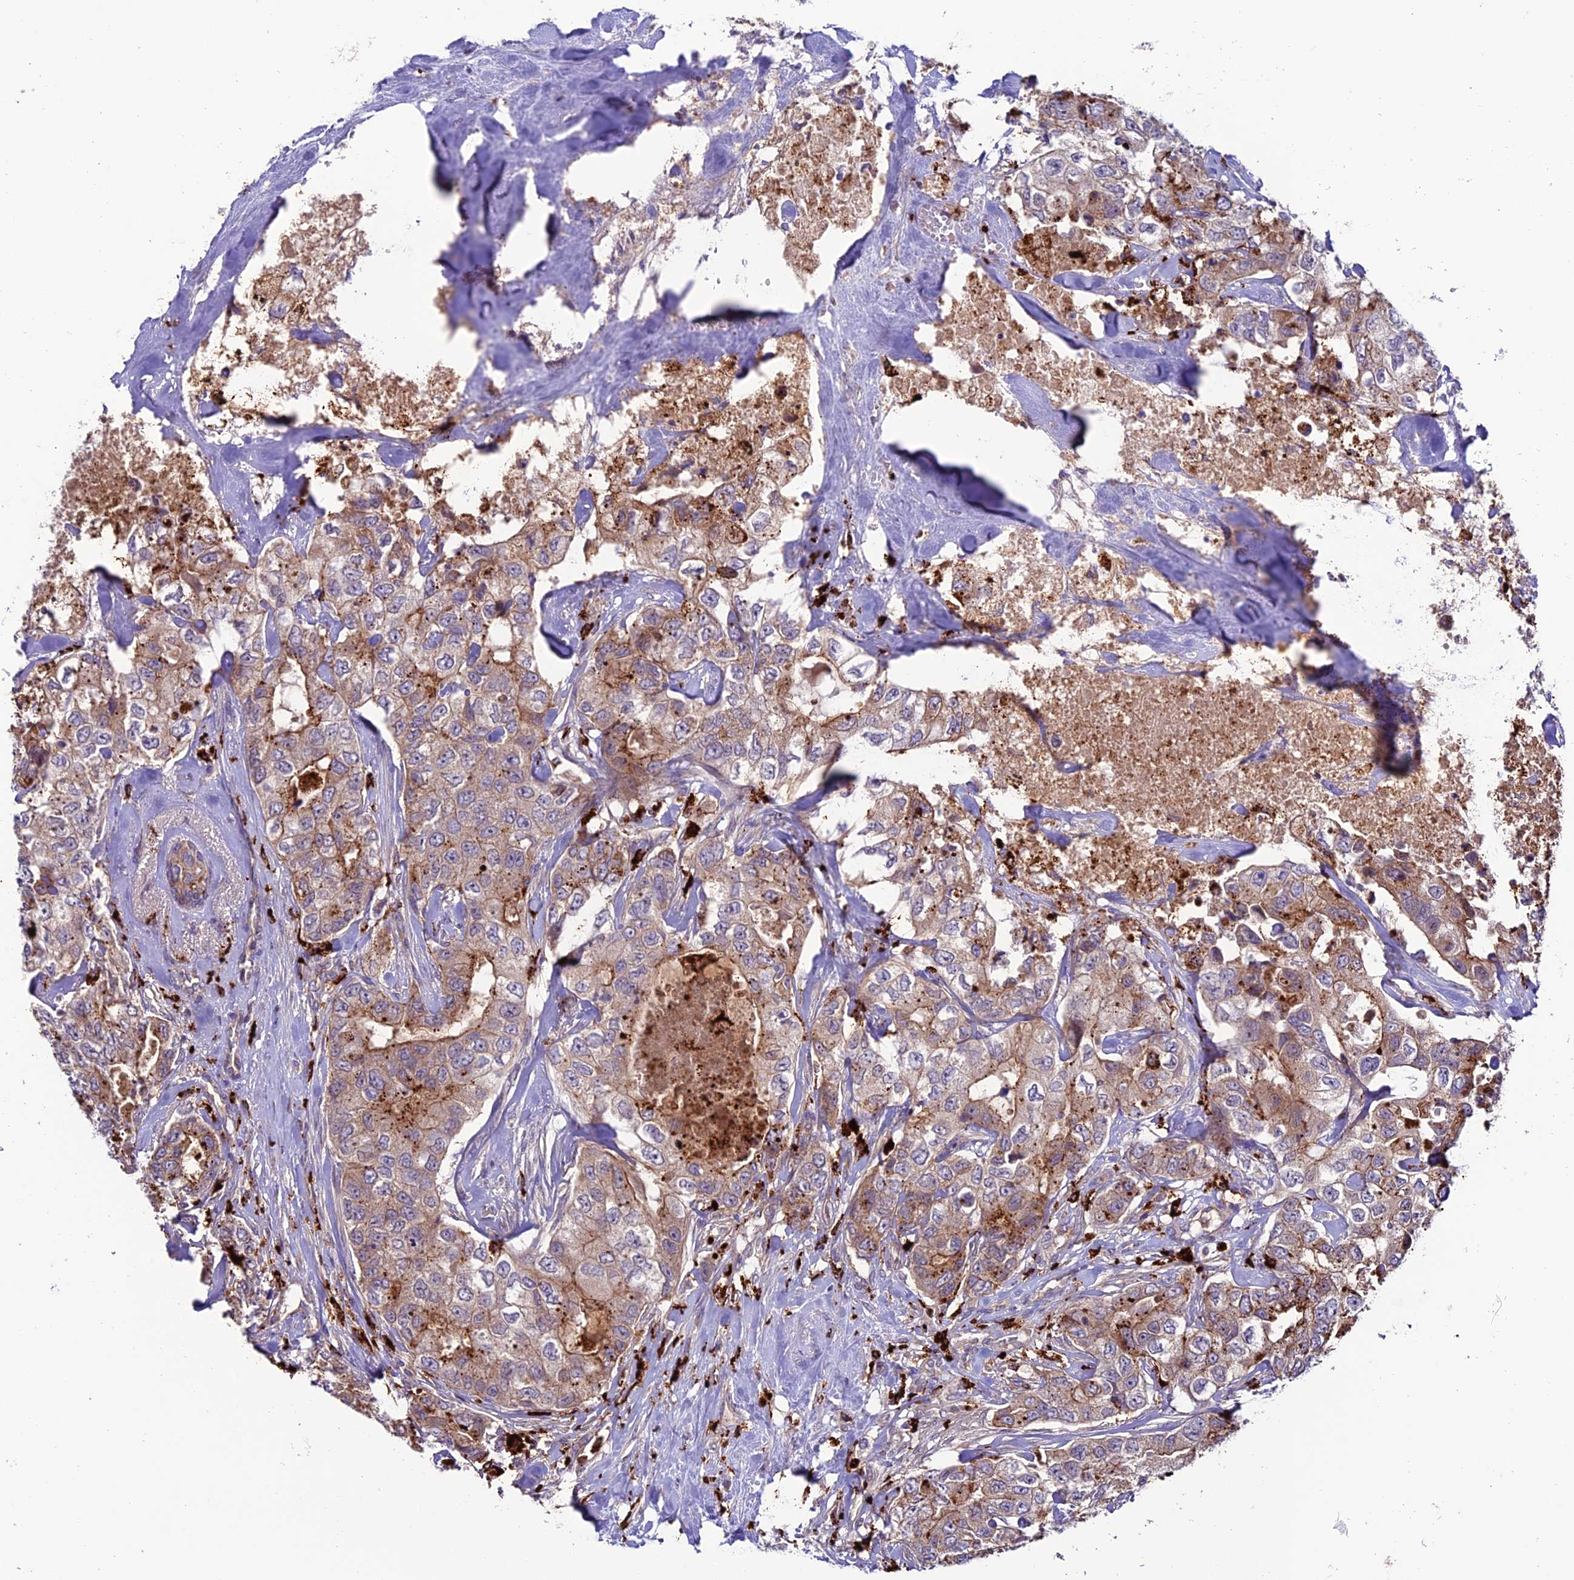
{"staining": {"intensity": "moderate", "quantity": "25%-75%", "location": "cytoplasmic/membranous"}, "tissue": "breast cancer", "cell_type": "Tumor cells", "image_type": "cancer", "snomed": [{"axis": "morphology", "description": "Duct carcinoma"}, {"axis": "topography", "description": "Breast"}], "caption": "Breast invasive ductal carcinoma stained with DAB immunohistochemistry exhibits medium levels of moderate cytoplasmic/membranous expression in about 25%-75% of tumor cells.", "gene": "ARHGEF18", "patient": {"sex": "female", "age": 62}}